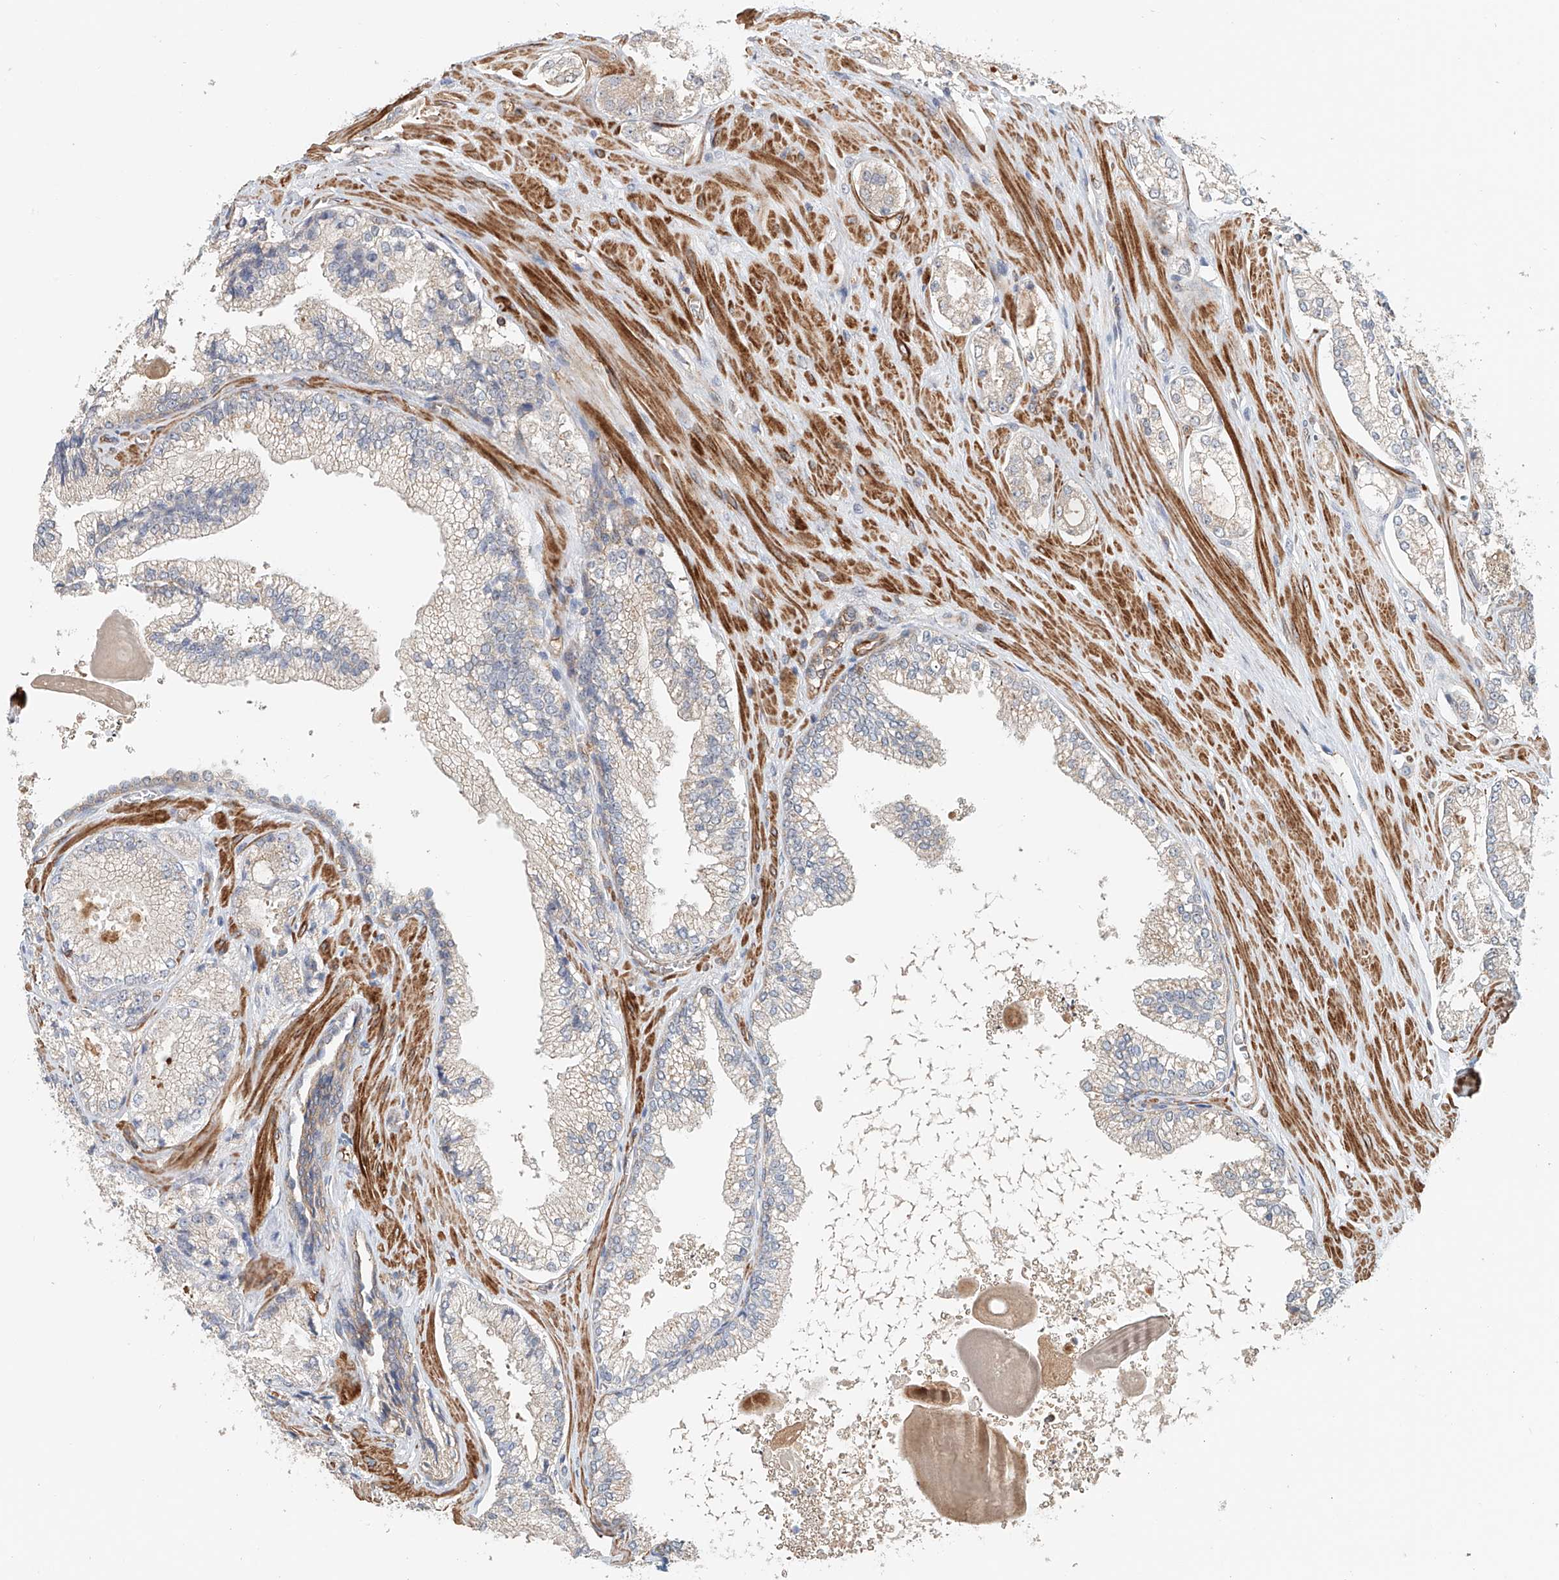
{"staining": {"intensity": "negative", "quantity": "none", "location": "none"}, "tissue": "prostate cancer", "cell_type": "Tumor cells", "image_type": "cancer", "snomed": [{"axis": "morphology", "description": "Adenocarcinoma, High grade"}, {"axis": "topography", "description": "Prostate"}], "caption": "Micrograph shows no significant protein staining in tumor cells of prostate cancer (adenocarcinoma (high-grade)).", "gene": "FRYL", "patient": {"sex": "male", "age": 73}}